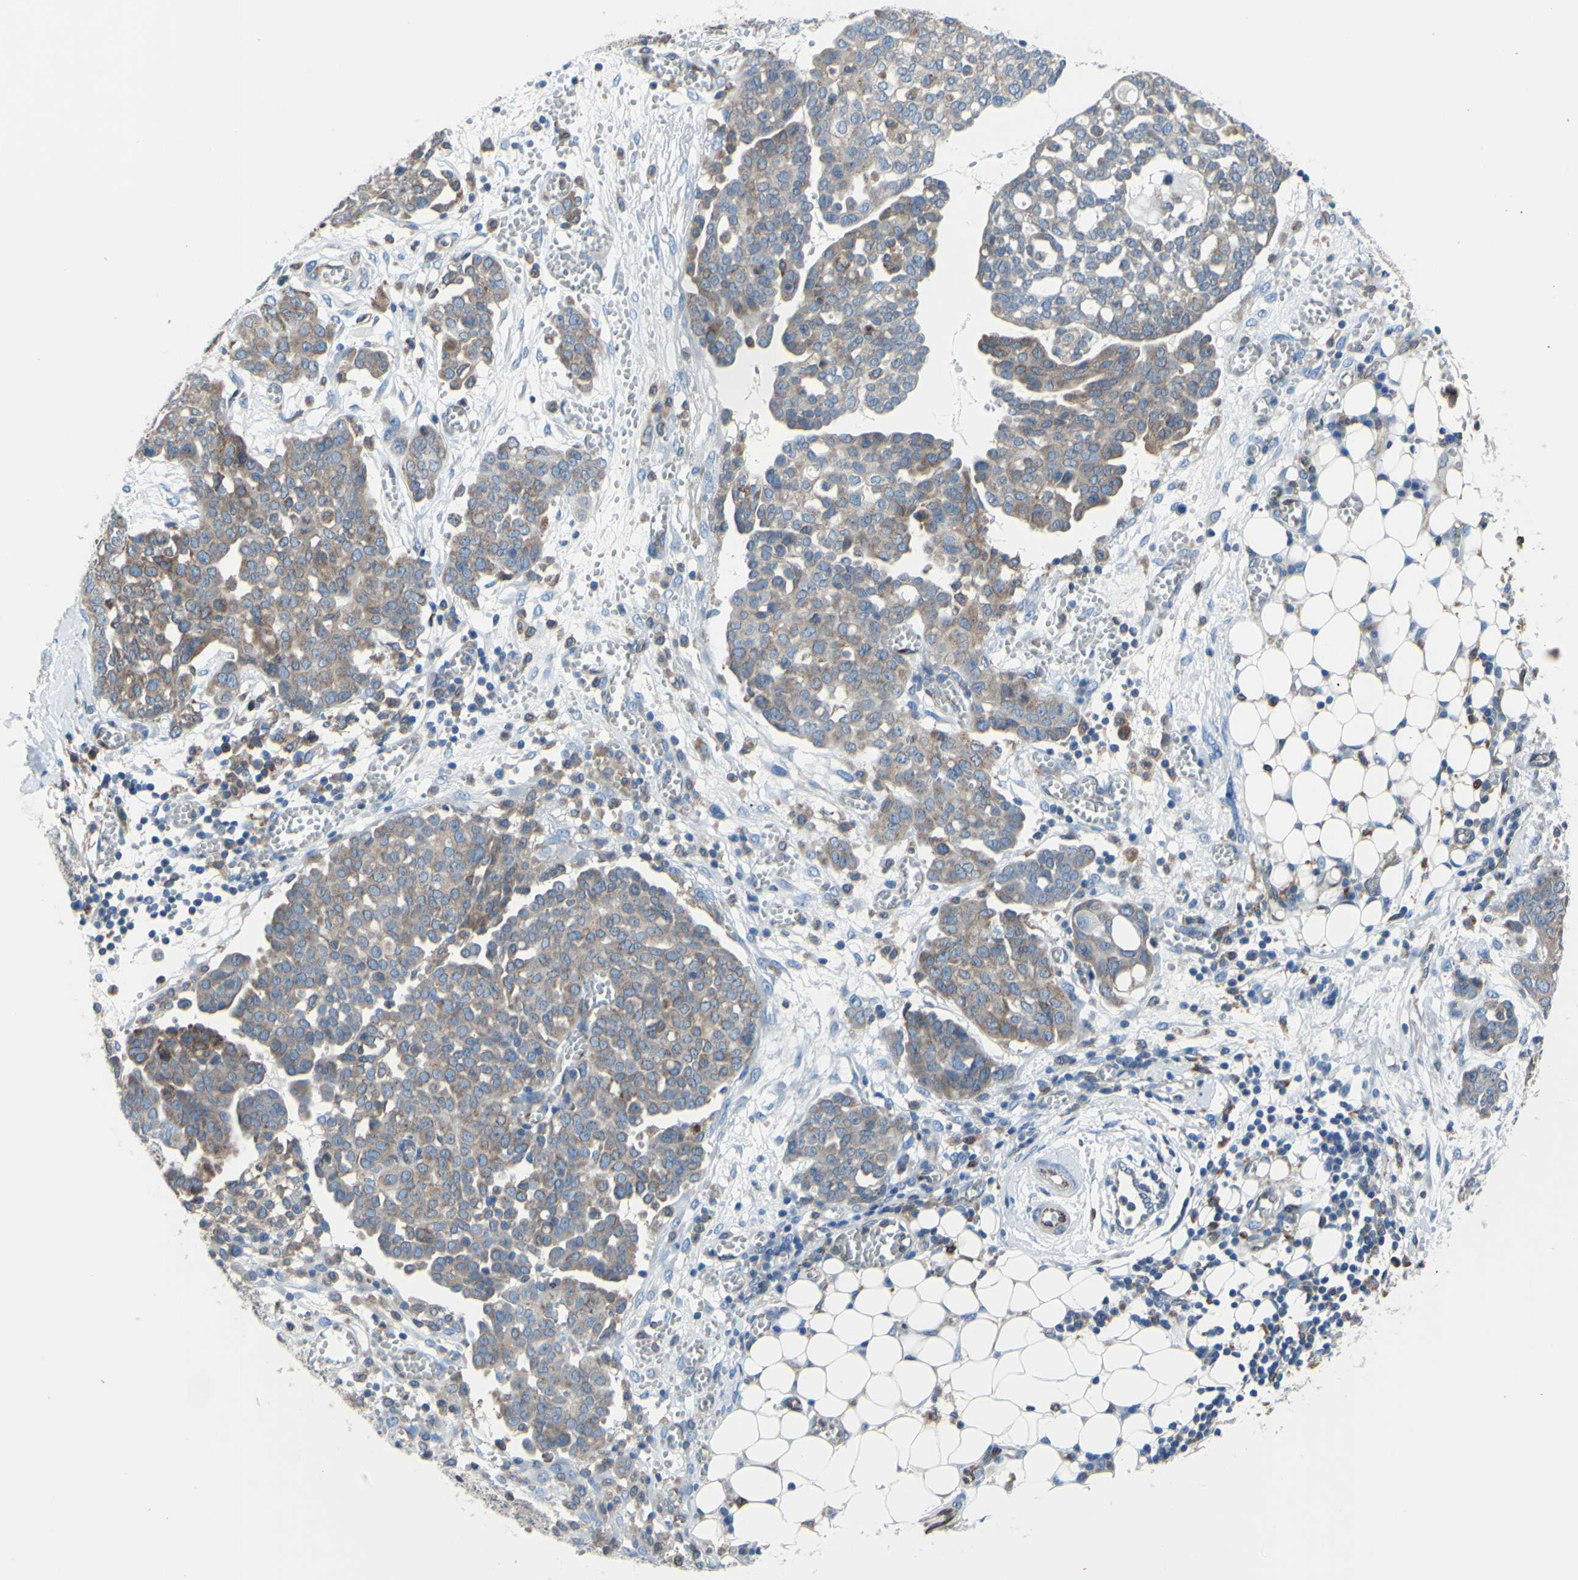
{"staining": {"intensity": "weak", "quantity": ">75%", "location": "cytoplasmic/membranous"}, "tissue": "ovarian cancer", "cell_type": "Tumor cells", "image_type": "cancer", "snomed": [{"axis": "morphology", "description": "Cystadenocarcinoma, serous, NOS"}, {"axis": "topography", "description": "Soft tissue"}, {"axis": "topography", "description": "Ovary"}], "caption": "About >75% of tumor cells in serous cystadenocarcinoma (ovarian) show weak cytoplasmic/membranous protein positivity as visualized by brown immunohistochemical staining.", "gene": "MGST2", "patient": {"sex": "female", "age": 57}}